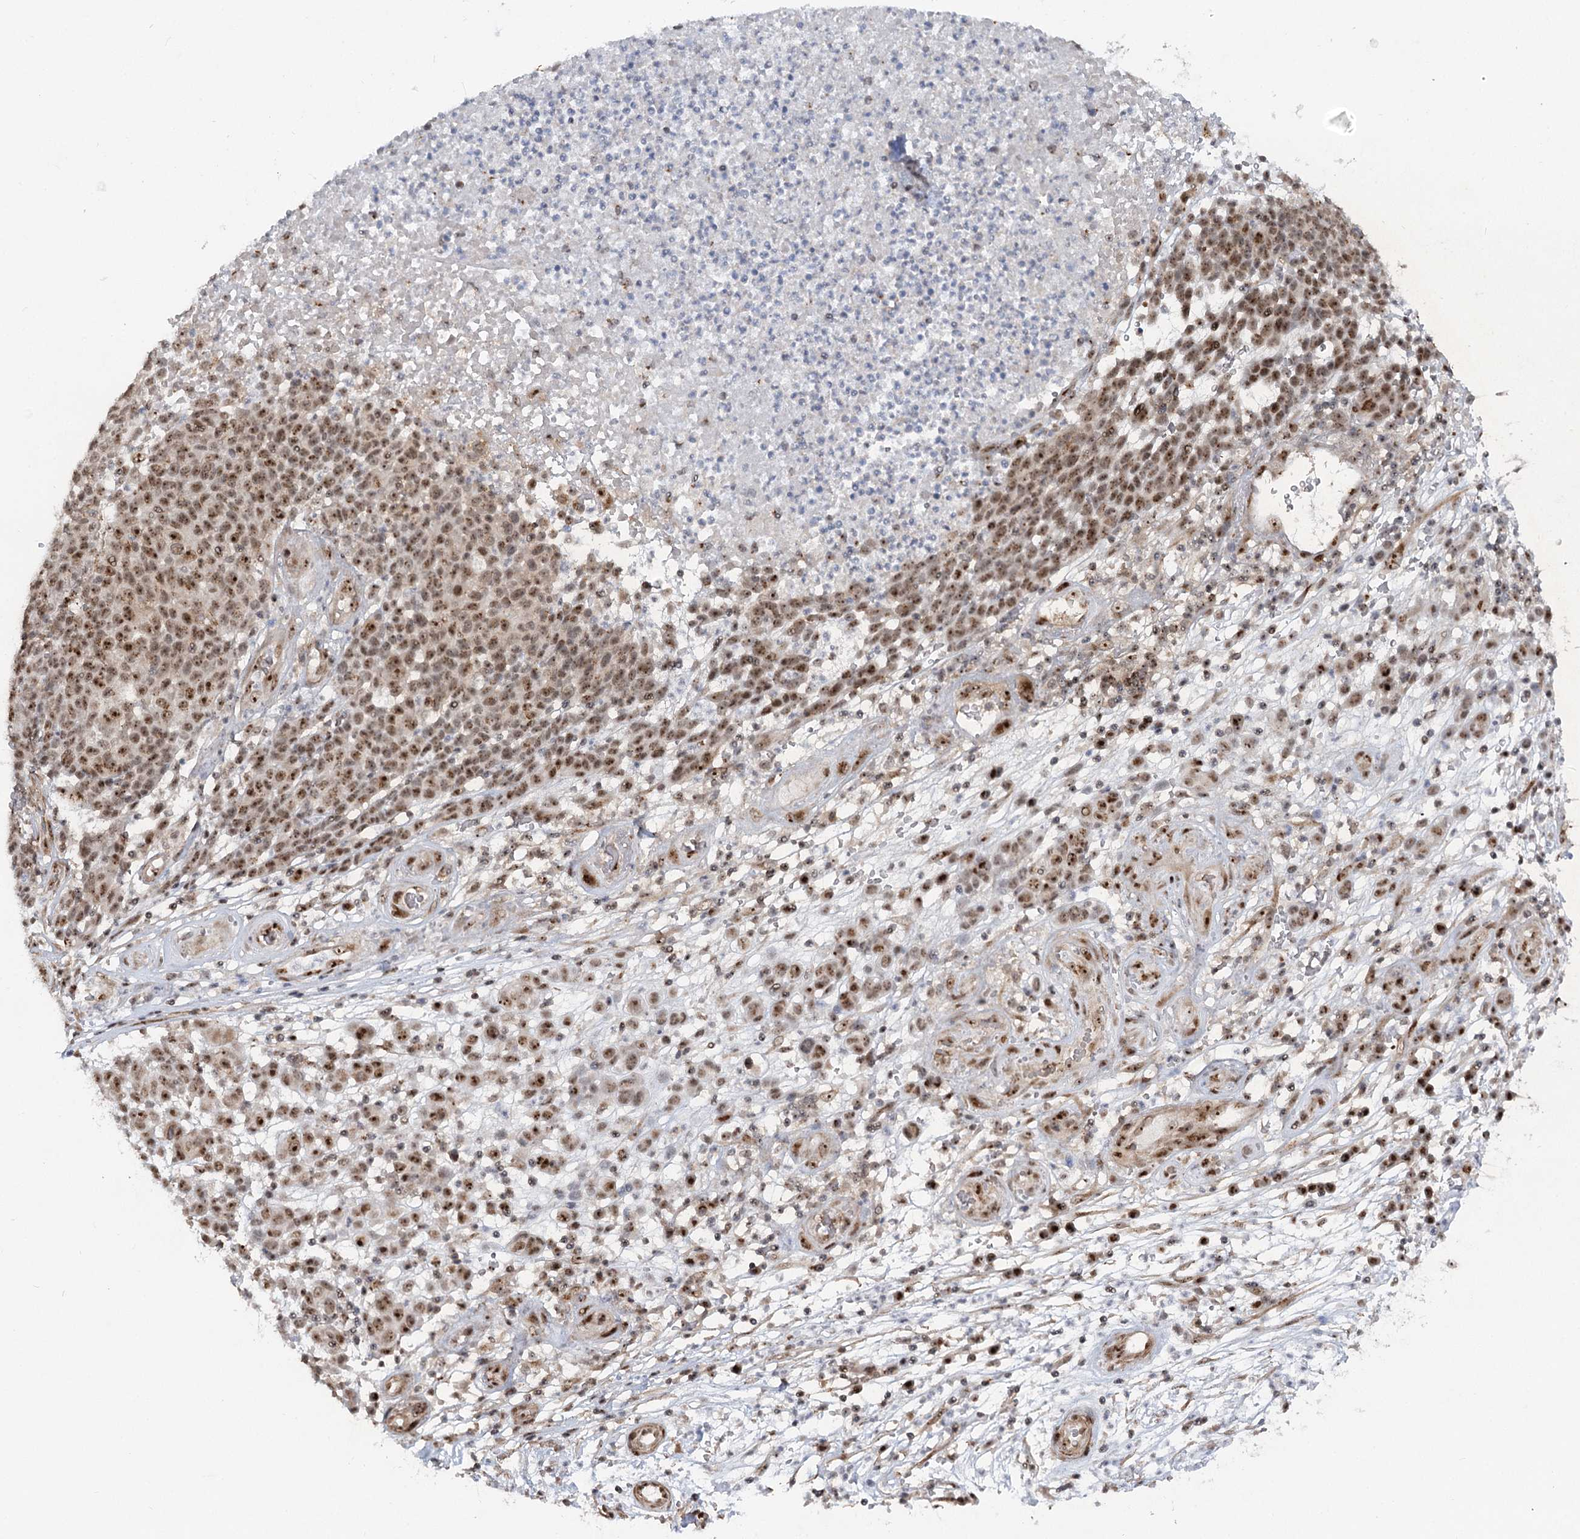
{"staining": {"intensity": "moderate", "quantity": ">75%", "location": "nuclear"}, "tissue": "melanoma", "cell_type": "Tumor cells", "image_type": "cancer", "snomed": [{"axis": "morphology", "description": "Malignant melanoma, NOS"}, {"axis": "topography", "description": "Skin"}], "caption": "Moderate nuclear expression is present in approximately >75% of tumor cells in malignant melanoma. Using DAB (brown) and hematoxylin (blue) stains, captured at high magnification using brightfield microscopy.", "gene": "GNL3L", "patient": {"sex": "male", "age": 49}}